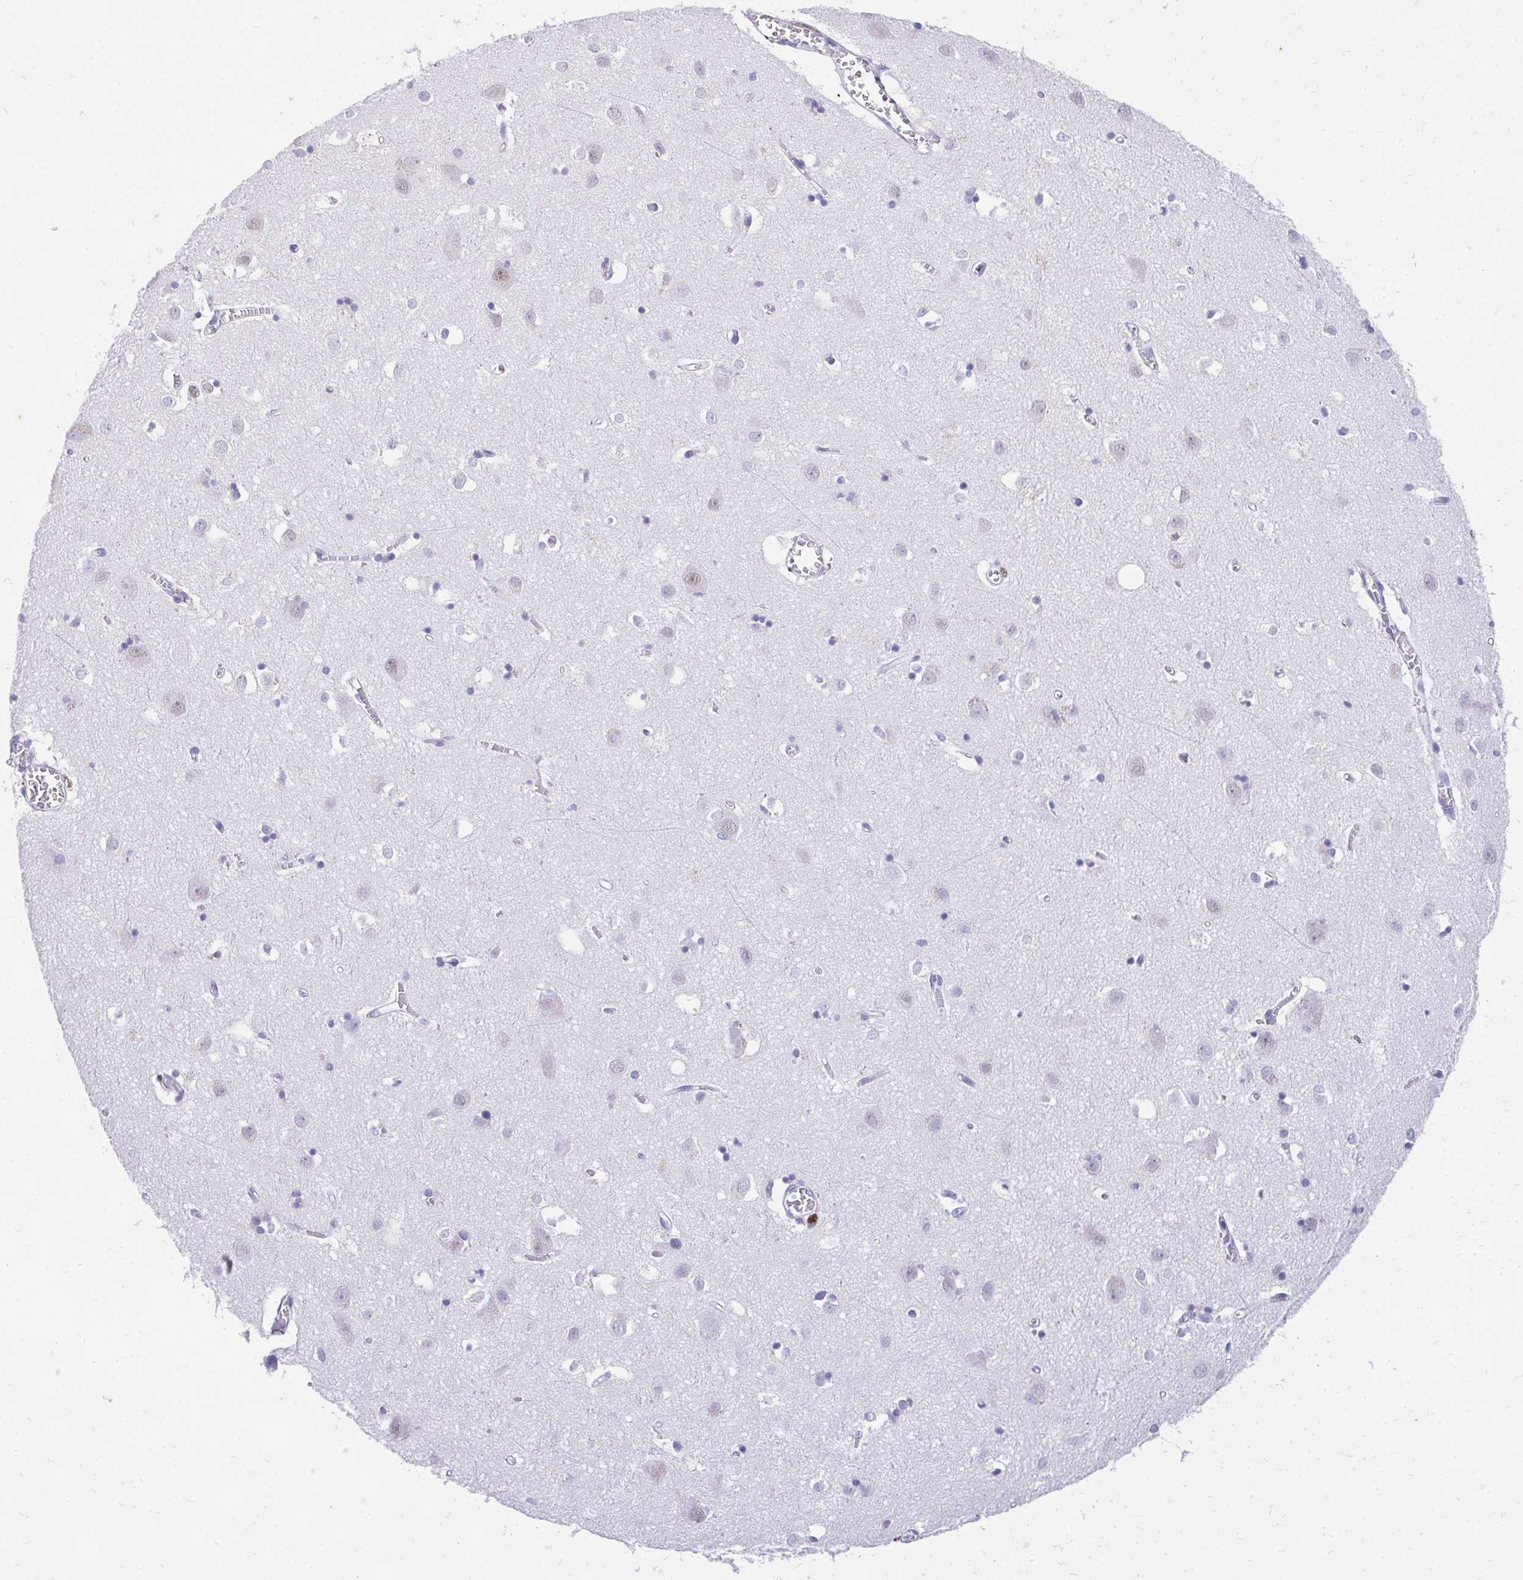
{"staining": {"intensity": "negative", "quantity": "none", "location": "none"}, "tissue": "cerebral cortex", "cell_type": "Endothelial cells", "image_type": "normal", "snomed": [{"axis": "morphology", "description": "Normal tissue, NOS"}, {"axis": "topography", "description": "Cerebral cortex"}], "caption": "An immunohistochemistry (IHC) histopathology image of unremarkable cerebral cortex is shown. There is no staining in endothelial cells of cerebral cortex.", "gene": "KLK1", "patient": {"sex": "male", "age": 70}}